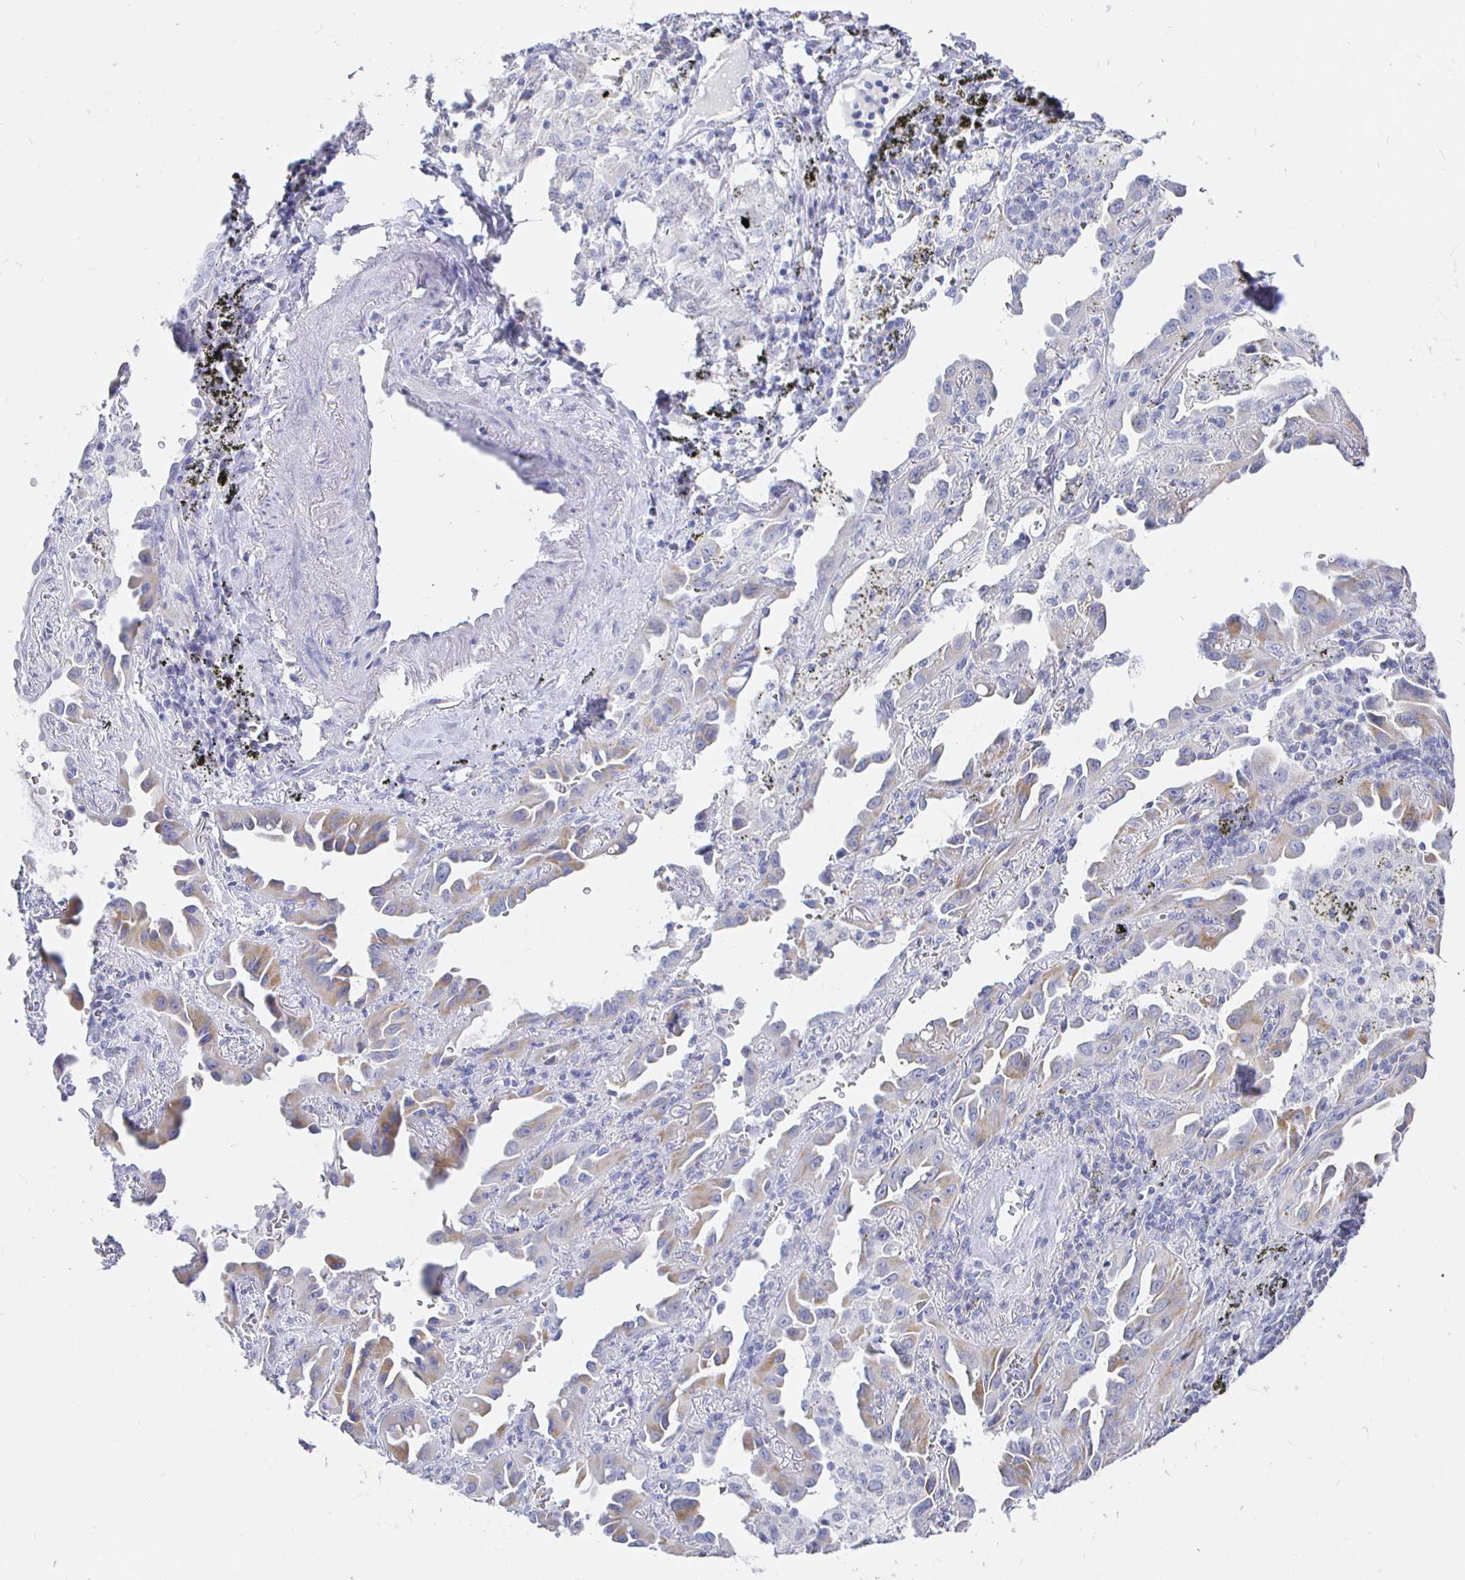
{"staining": {"intensity": "weak", "quantity": ">75%", "location": "cytoplasmic/membranous"}, "tissue": "lung cancer", "cell_type": "Tumor cells", "image_type": "cancer", "snomed": [{"axis": "morphology", "description": "Adenocarcinoma, NOS"}, {"axis": "topography", "description": "Lung"}], "caption": "An image of adenocarcinoma (lung) stained for a protein displays weak cytoplasmic/membranous brown staining in tumor cells.", "gene": "CR2", "patient": {"sex": "male", "age": 68}}